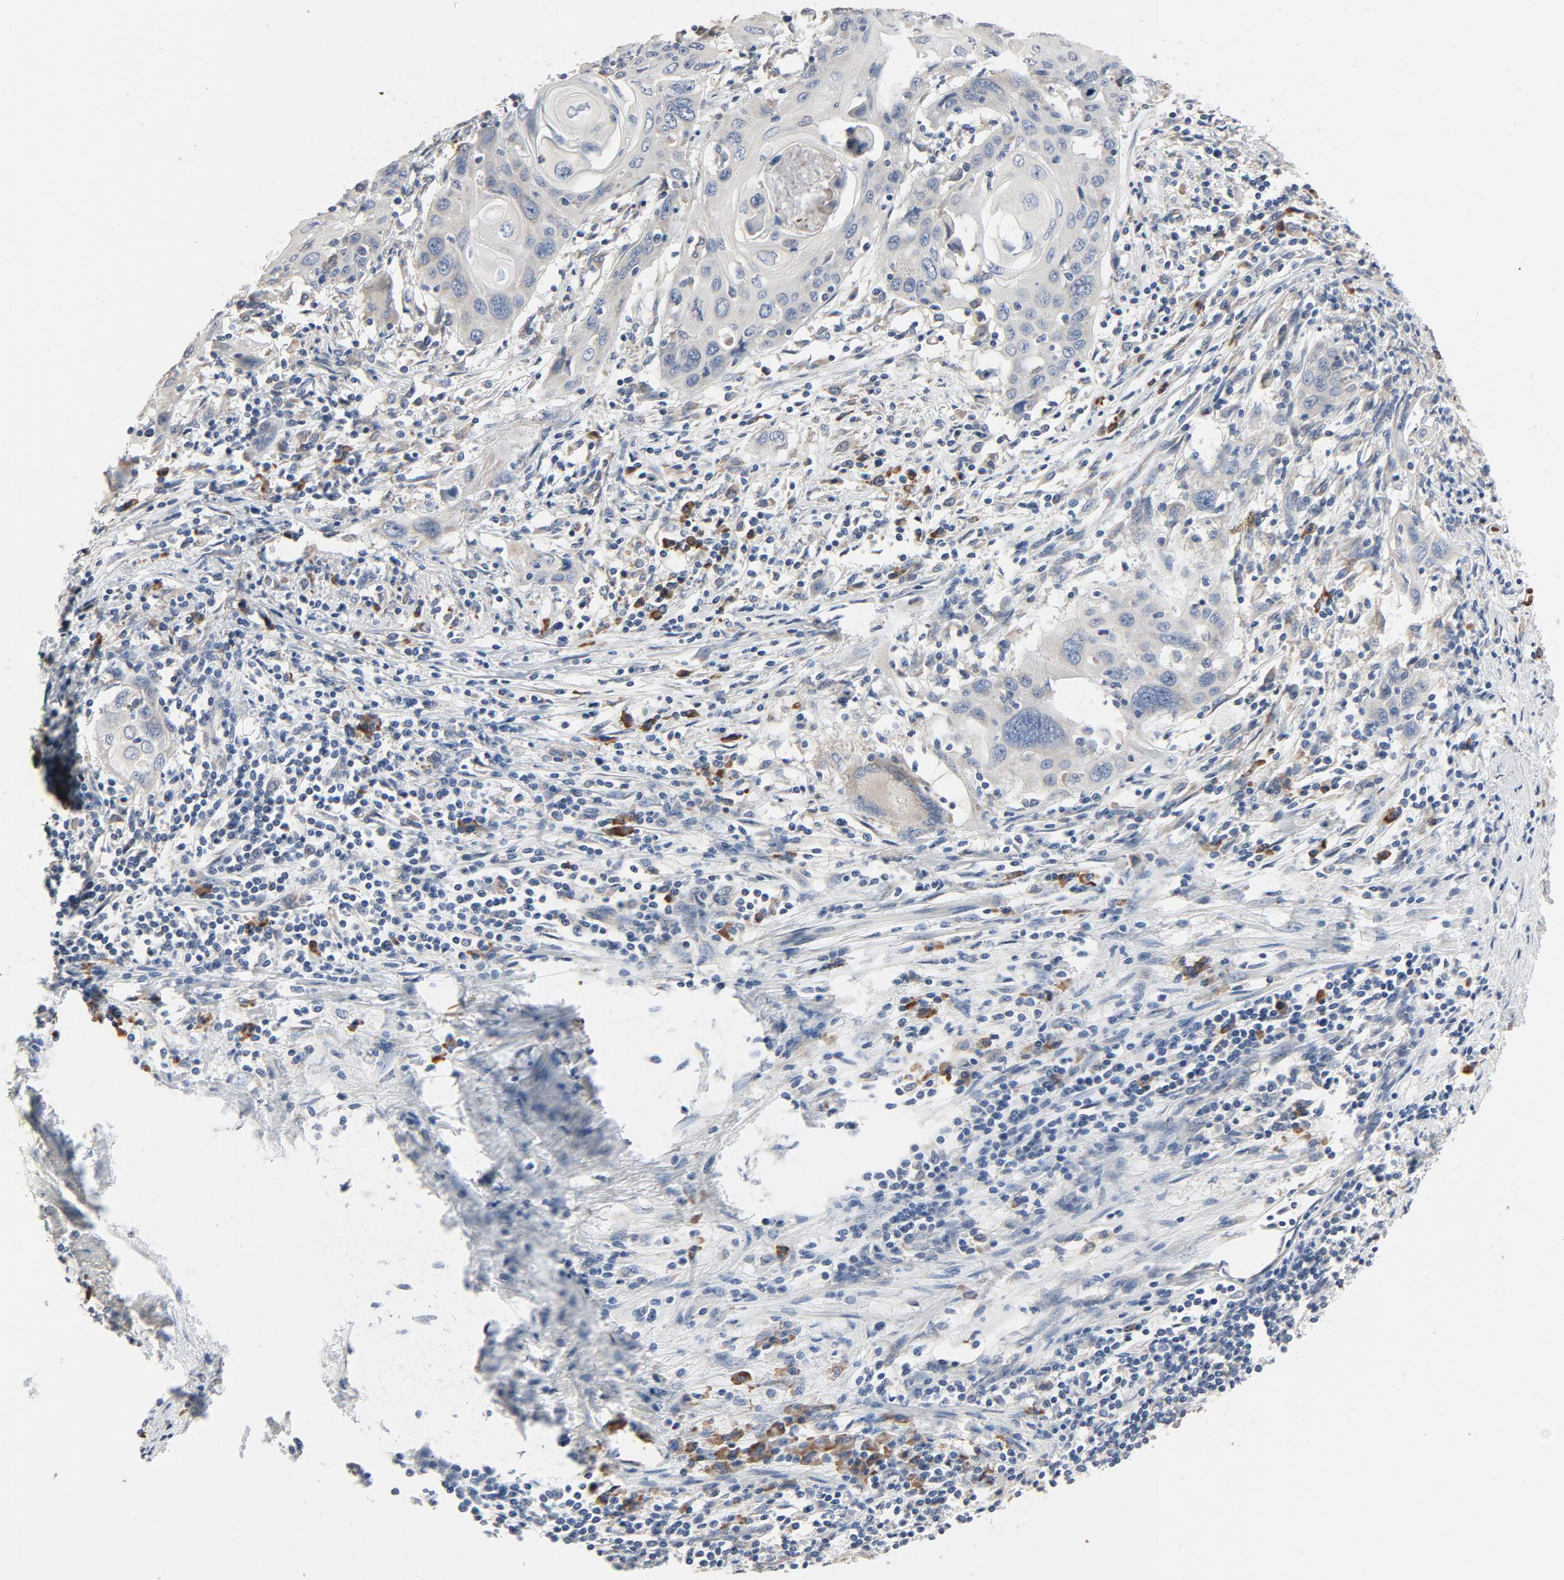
{"staining": {"intensity": "weak", "quantity": "<25%", "location": "cytoplasmic/membranous"}, "tissue": "cervical cancer", "cell_type": "Tumor cells", "image_type": "cancer", "snomed": [{"axis": "morphology", "description": "Squamous cell carcinoma, NOS"}, {"axis": "topography", "description": "Cervix"}], "caption": "Immunohistochemical staining of cervical cancer (squamous cell carcinoma) exhibits no significant expression in tumor cells. (Stains: DAB immunohistochemistry with hematoxylin counter stain, Microscopy: brightfield microscopy at high magnification).", "gene": "TLR4", "patient": {"sex": "female", "age": 54}}